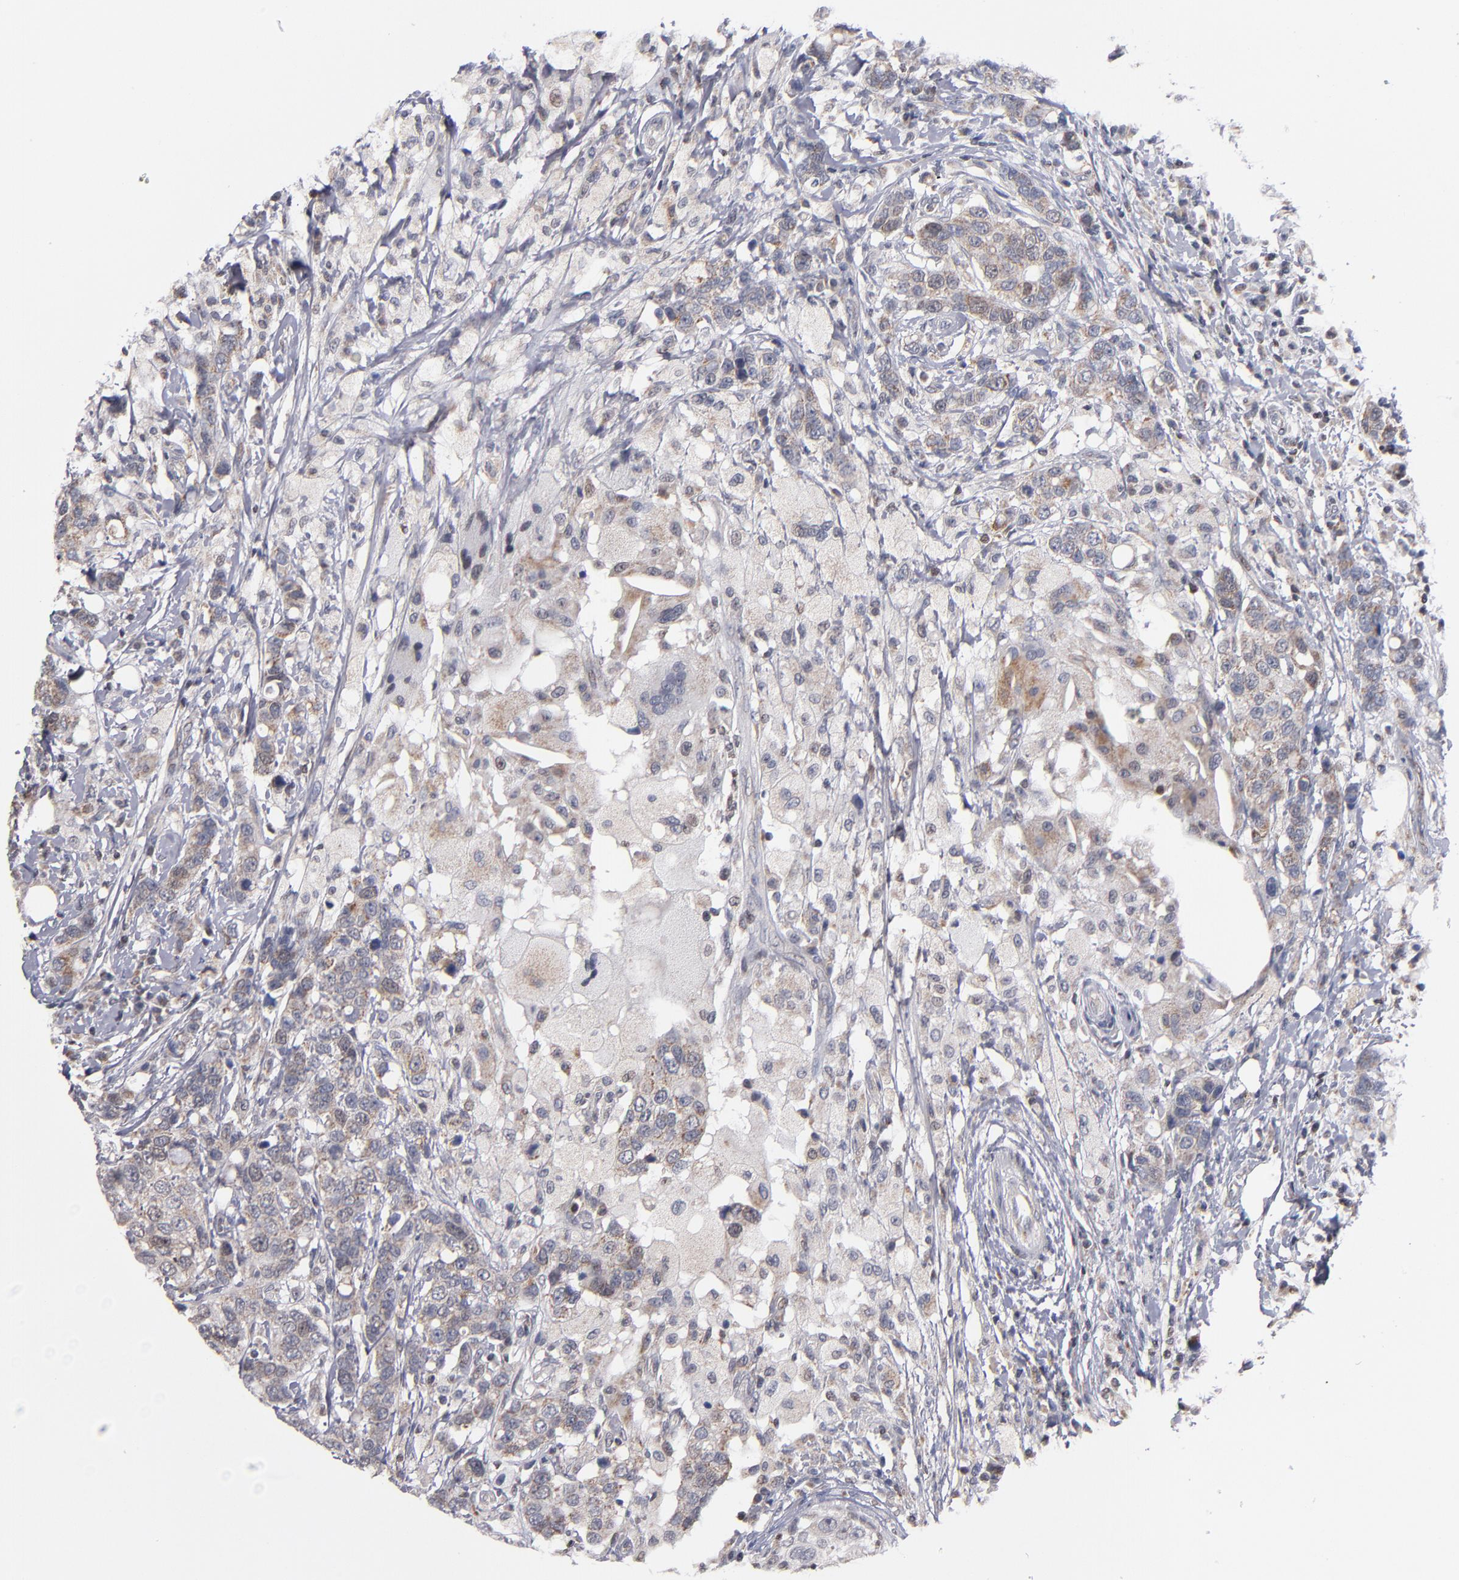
{"staining": {"intensity": "weak", "quantity": ">75%", "location": "cytoplasmic/membranous"}, "tissue": "breast cancer", "cell_type": "Tumor cells", "image_type": "cancer", "snomed": [{"axis": "morphology", "description": "Duct carcinoma"}, {"axis": "topography", "description": "Breast"}], "caption": "Protein expression analysis of human intraductal carcinoma (breast) reveals weak cytoplasmic/membranous expression in approximately >75% of tumor cells. (Brightfield microscopy of DAB IHC at high magnification).", "gene": "ODF2", "patient": {"sex": "female", "age": 27}}